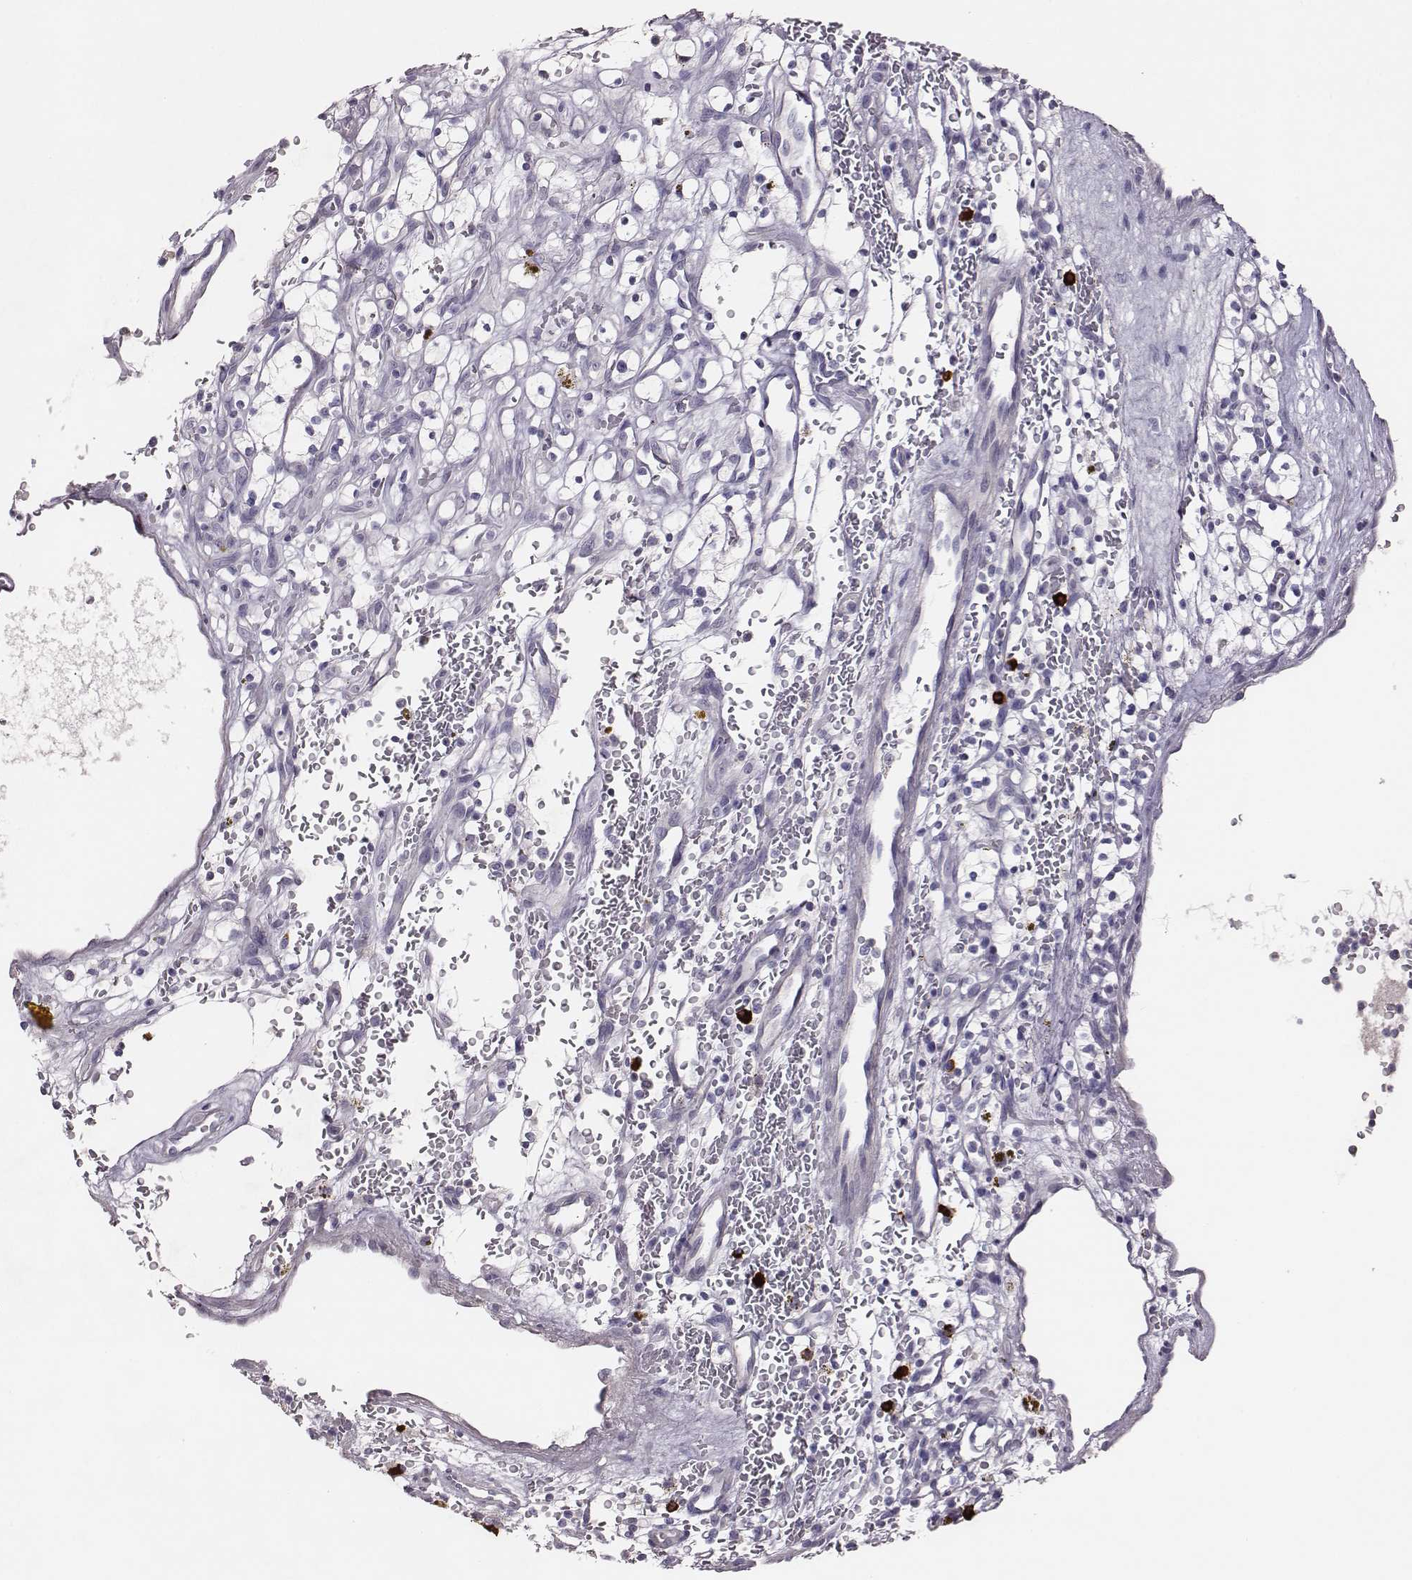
{"staining": {"intensity": "negative", "quantity": "none", "location": "none"}, "tissue": "renal cancer", "cell_type": "Tumor cells", "image_type": "cancer", "snomed": [{"axis": "morphology", "description": "Adenocarcinoma, NOS"}, {"axis": "topography", "description": "Kidney"}], "caption": "Tumor cells are negative for brown protein staining in renal adenocarcinoma.", "gene": "P2RY10", "patient": {"sex": "female", "age": 64}}